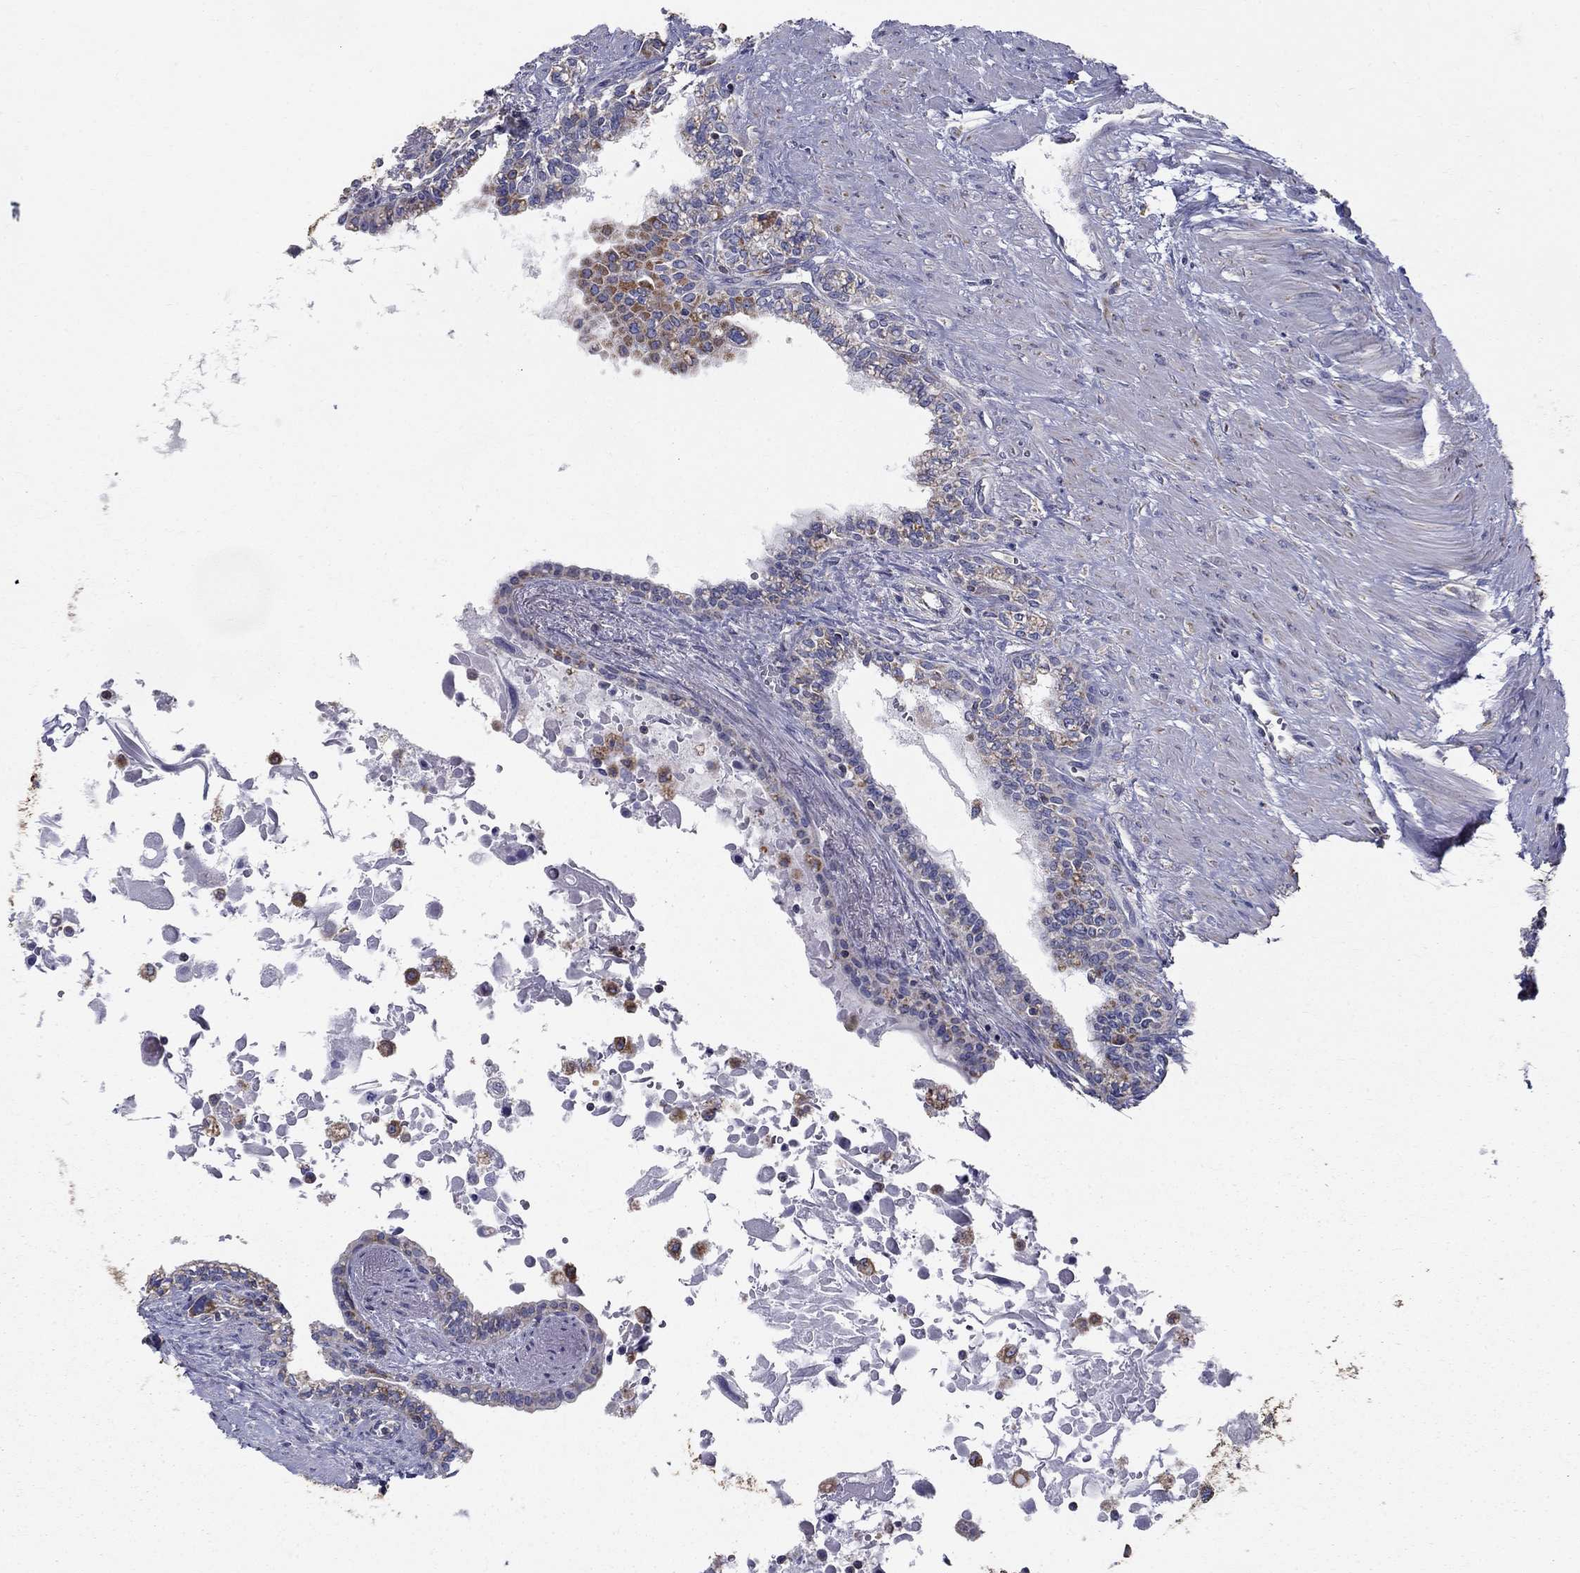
{"staining": {"intensity": "moderate", "quantity": "<25%", "location": "cytoplasmic/membranous"}, "tissue": "seminal vesicle", "cell_type": "Glandular cells", "image_type": "normal", "snomed": [{"axis": "morphology", "description": "Normal tissue, NOS"}, {"axis": "morphology", "description": "Urothelial carcinoma, NOS"}, {"axis": "topography", "description": "Urinary bladder"}, {"axis": "topography", "description": "Seminal veicle"}], "caption": "The immunohistochemical stain shows moderate cytoplasmic/membranous staining in glandular cells of unremarkable seminal vesicle.", "gene": "NME5", "patient": {"sex": "male", "age": 76}}